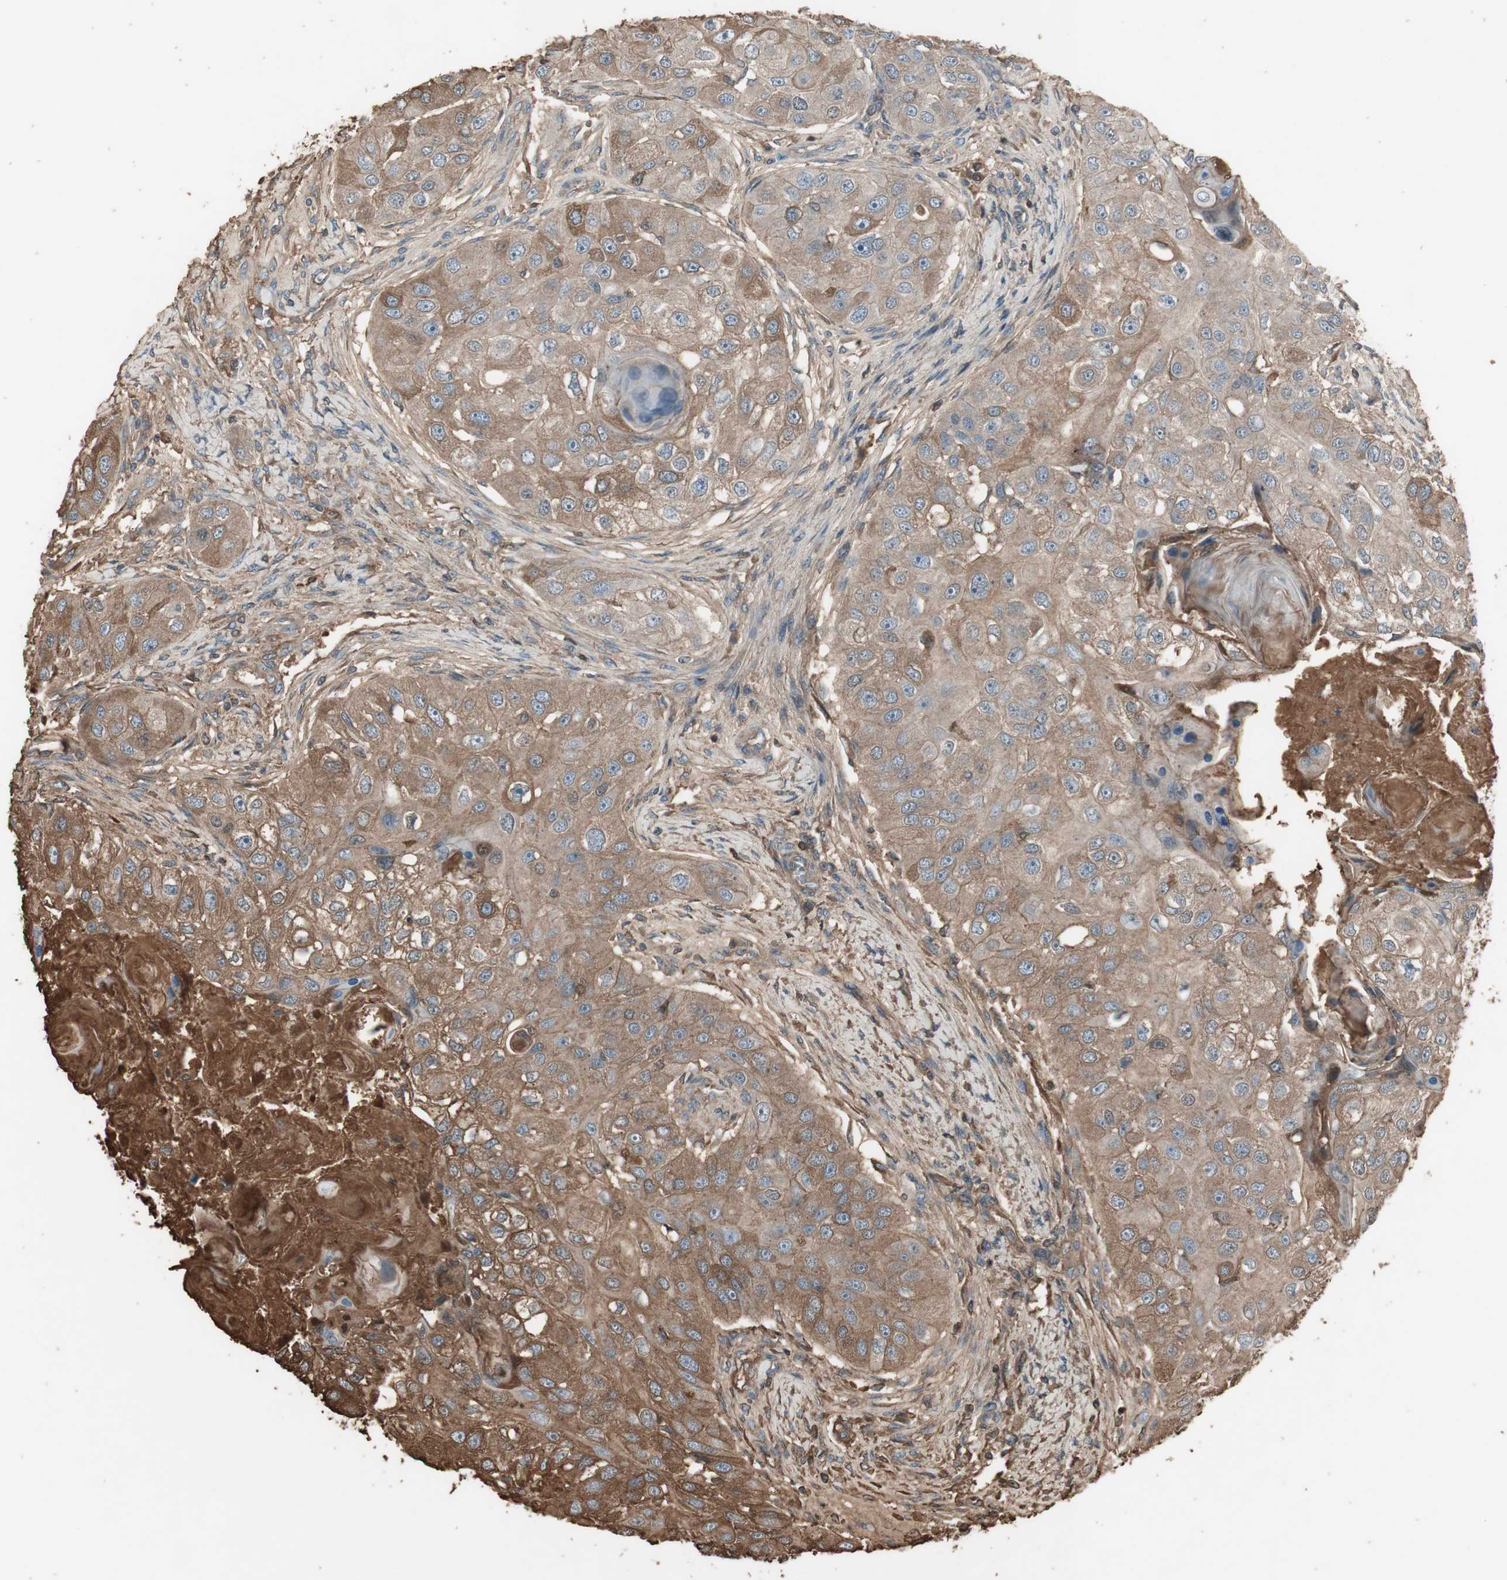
{"staining": {"intensity": "moderate", "quantity": ">75%", "location": "cytoplasmic/membranous"}, "tissue": "head and neck cancer", "cell_type": "Tumor cells", "image_type": "cancer", "snomed": [{"axis": "morphology", "description": "Normal tissue, NOS"}, {"axis": "morphology", "description": "Squamous cell carcinoma, NOS"}, {"axis": "topography", "description": "Skeletal muscle"}, {"axis": "topography", "description": "Head-Neck"}], "caption": "Brown immunohistochemical staining in human head and neck cancer (squamous cell carcinoma) displays moderate cytoplasmic/membranous staining in approximately >75% of tumor cells. Nuclei are stained in blue.", "gene": "MMP14", "patient": {"sex": "male", "age": 51}}